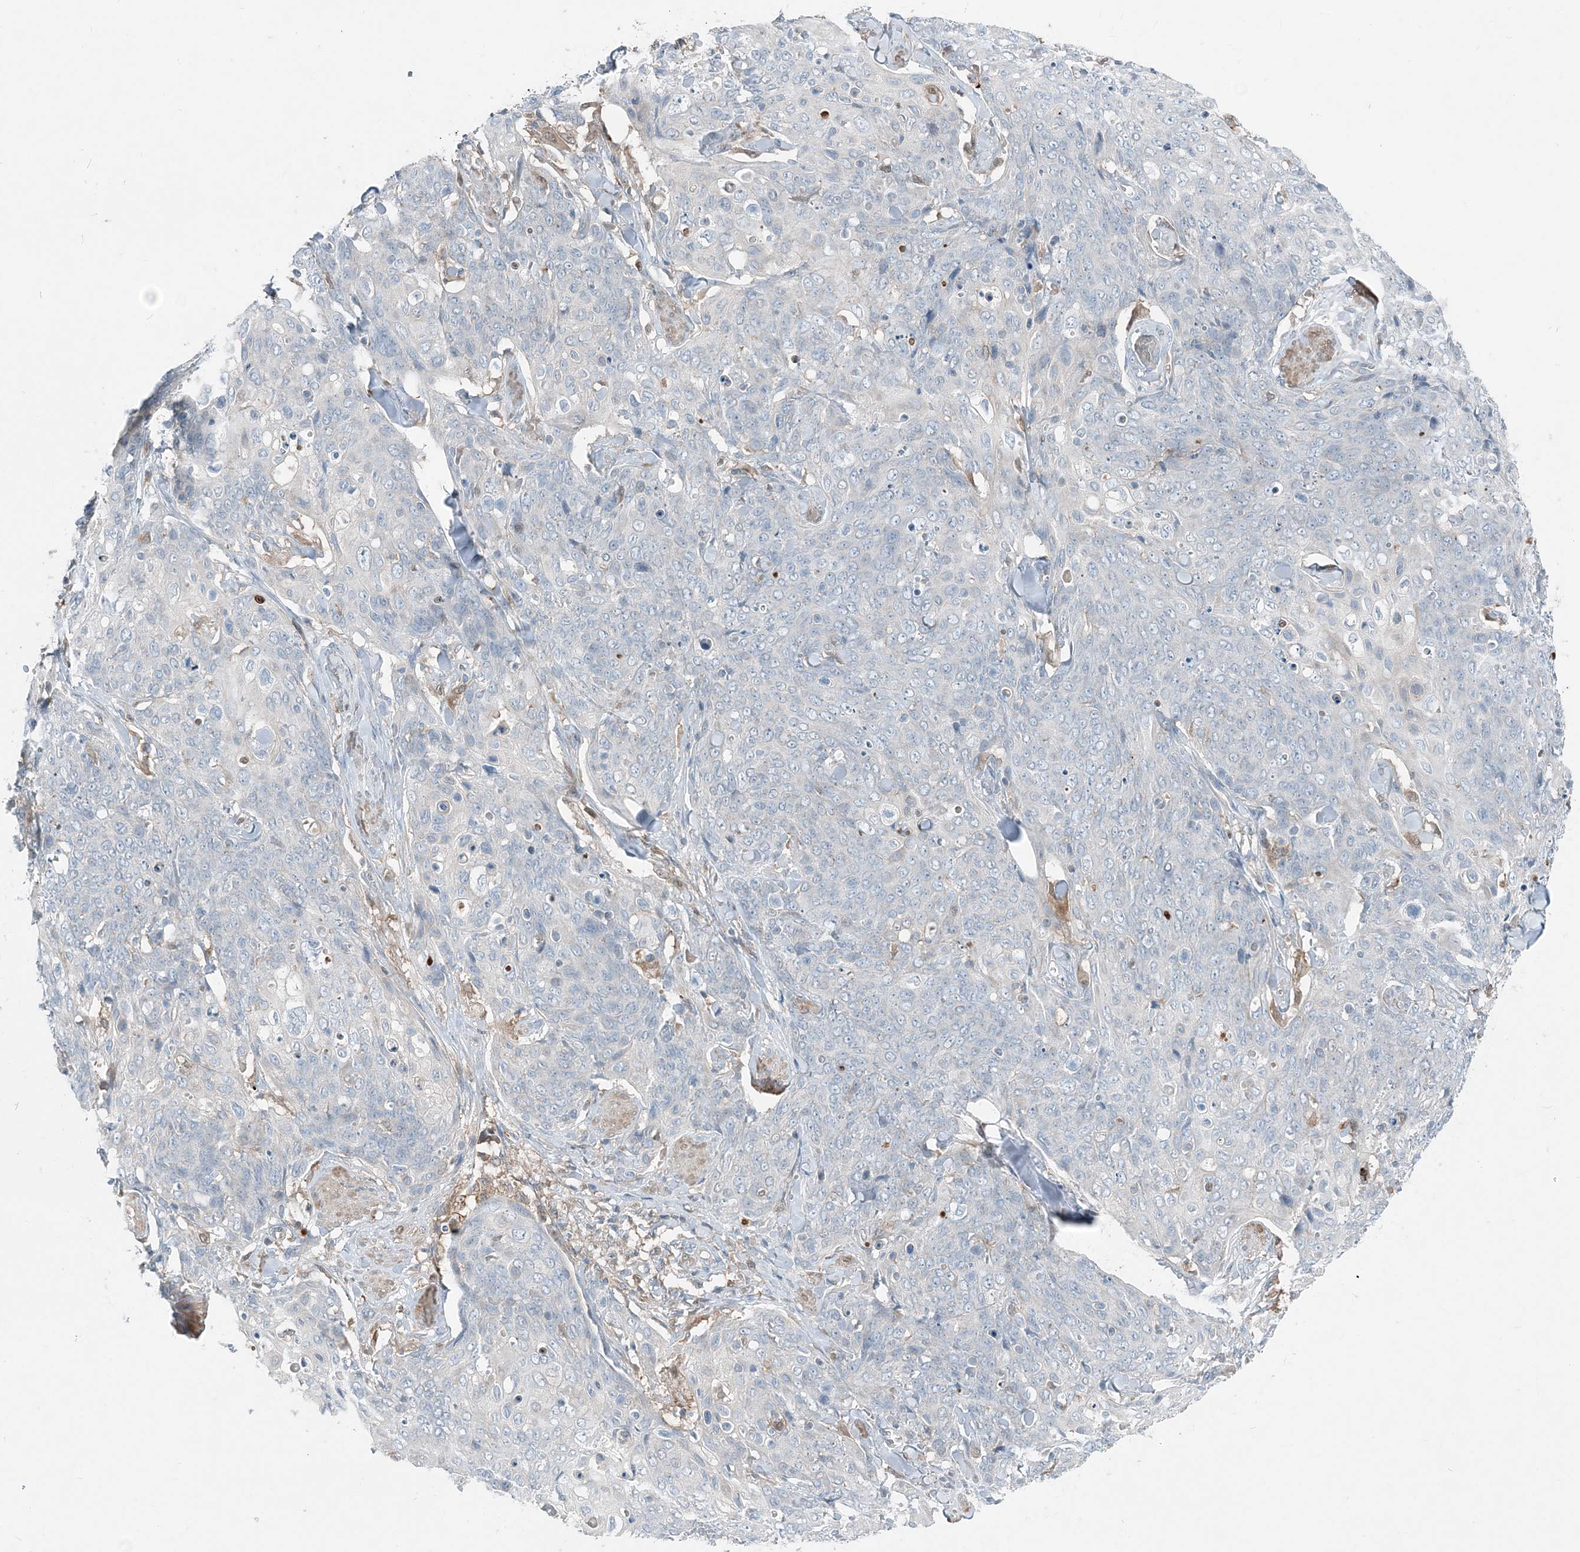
{"staining": {"intensity": "negative", "quantity": "none", "location": "none"}, "tissue": "skin cancer", "cell_type": "Tumor cells", "image_type": "cancer", "snomed": [{"axis": "morphology", "description": "Squamous cell carcinoma, NOS"}, {"axis": "topography", "description": "Skin"}, {"axis": "topography", "description": "Vulva"}], "caption": "There is no significant staining in tumor cells of skin cancer.", "gene": "ARMH1", "patient": {"sex": "female", "age": 85}}